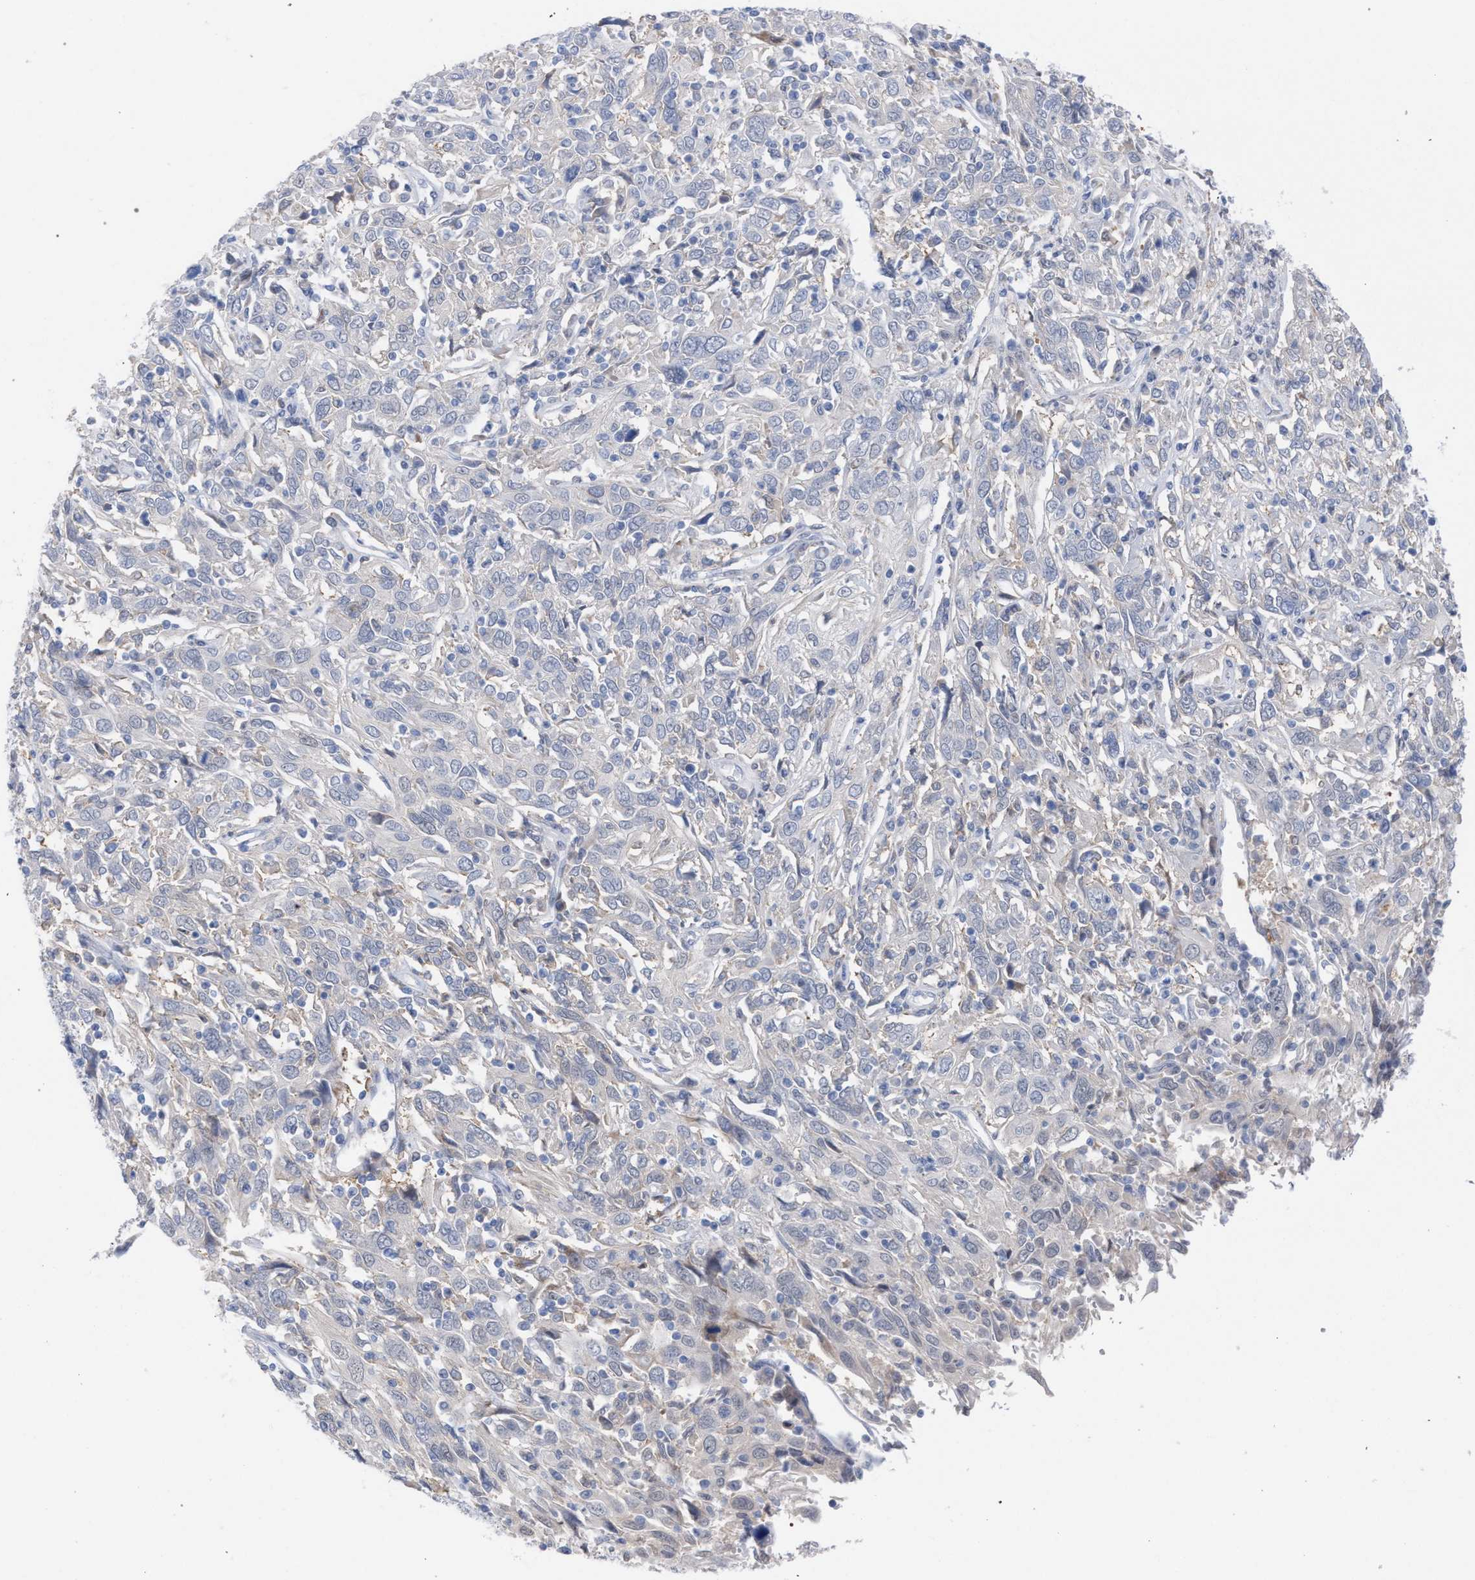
{"staining": {"intensity": "negative", "quantity": "none", "location": "none"}, "tissue": "cervical cancer", "cell_type": "Tumor cells", "image_type": "cancer", "snomed": [{"axis": "morphology", "description": "Squamous cell carcinoma, NOS"}, {"axis": "topography", "description": "Cervix"}], "caption": "This is a photomicrograph of immunohistochemistry (IHC) staining of cervical squamous cell carcinoma, which shows no staining in tumor cells. (Brightfield microscopy of DAB (3,3'-diaminobenzidine) immunohistochemistry (IHC) at high magnification).", "gene": "FHOD3", "patient": {"sex": "female", "age": 46}}